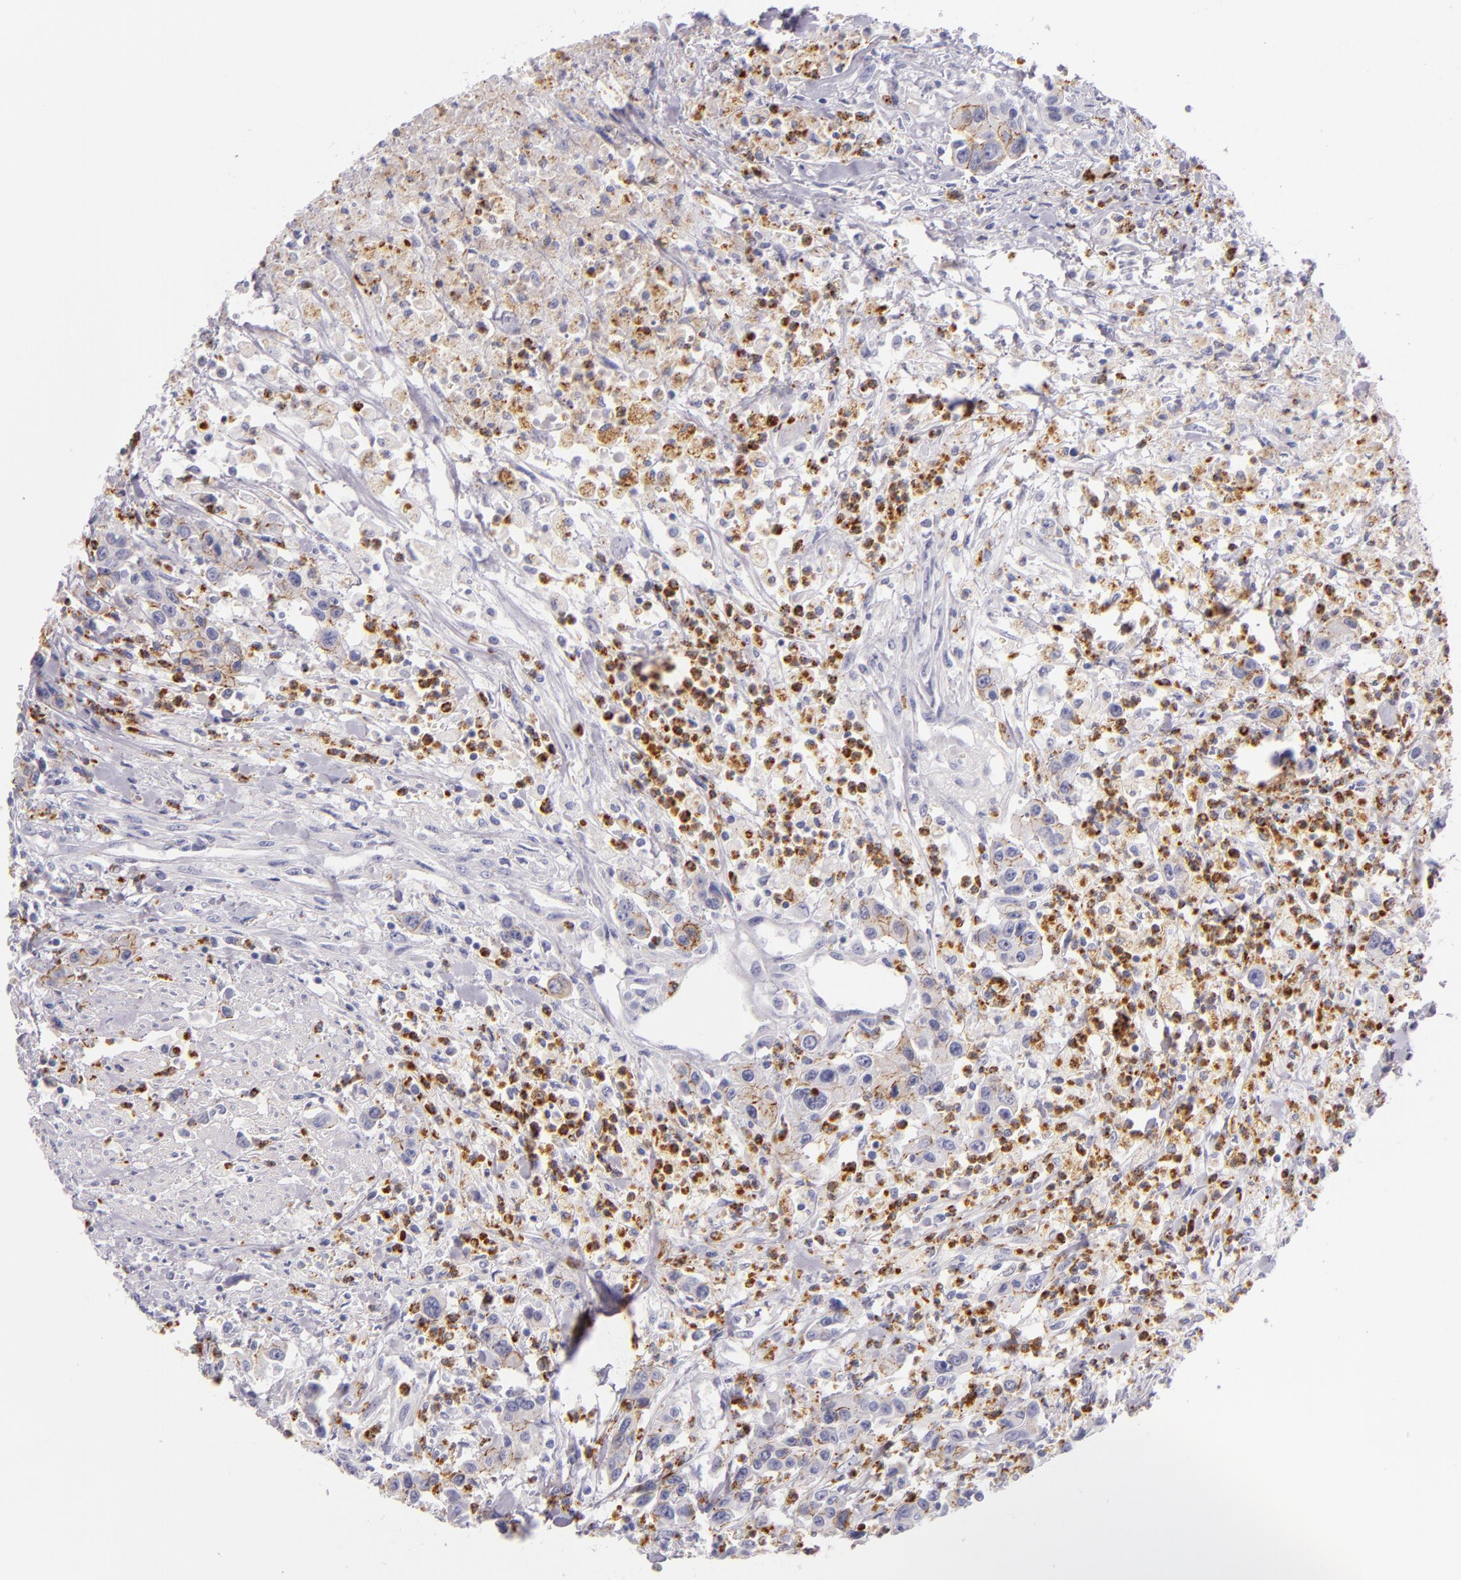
{"staining": {"intensity": "weak", "quantity": "<25%", "location": "cytoplasmic/membranous"}, "tissue": "urothelial cancer", "cell_type": "Tumor cells", "image_type": "cancer", "snomed": [{"axis": "morphology", "description": "Urothelial carcinoma, High grade"}, {"axis": "topography", "description": "Urinary bladder"}], "caption": "Urothelial cancer was stained to show a protein in brown. There is no significant expression in tumor cells.", "gene": "CDH3", "patient": {"sex": "male", "age": 86}}